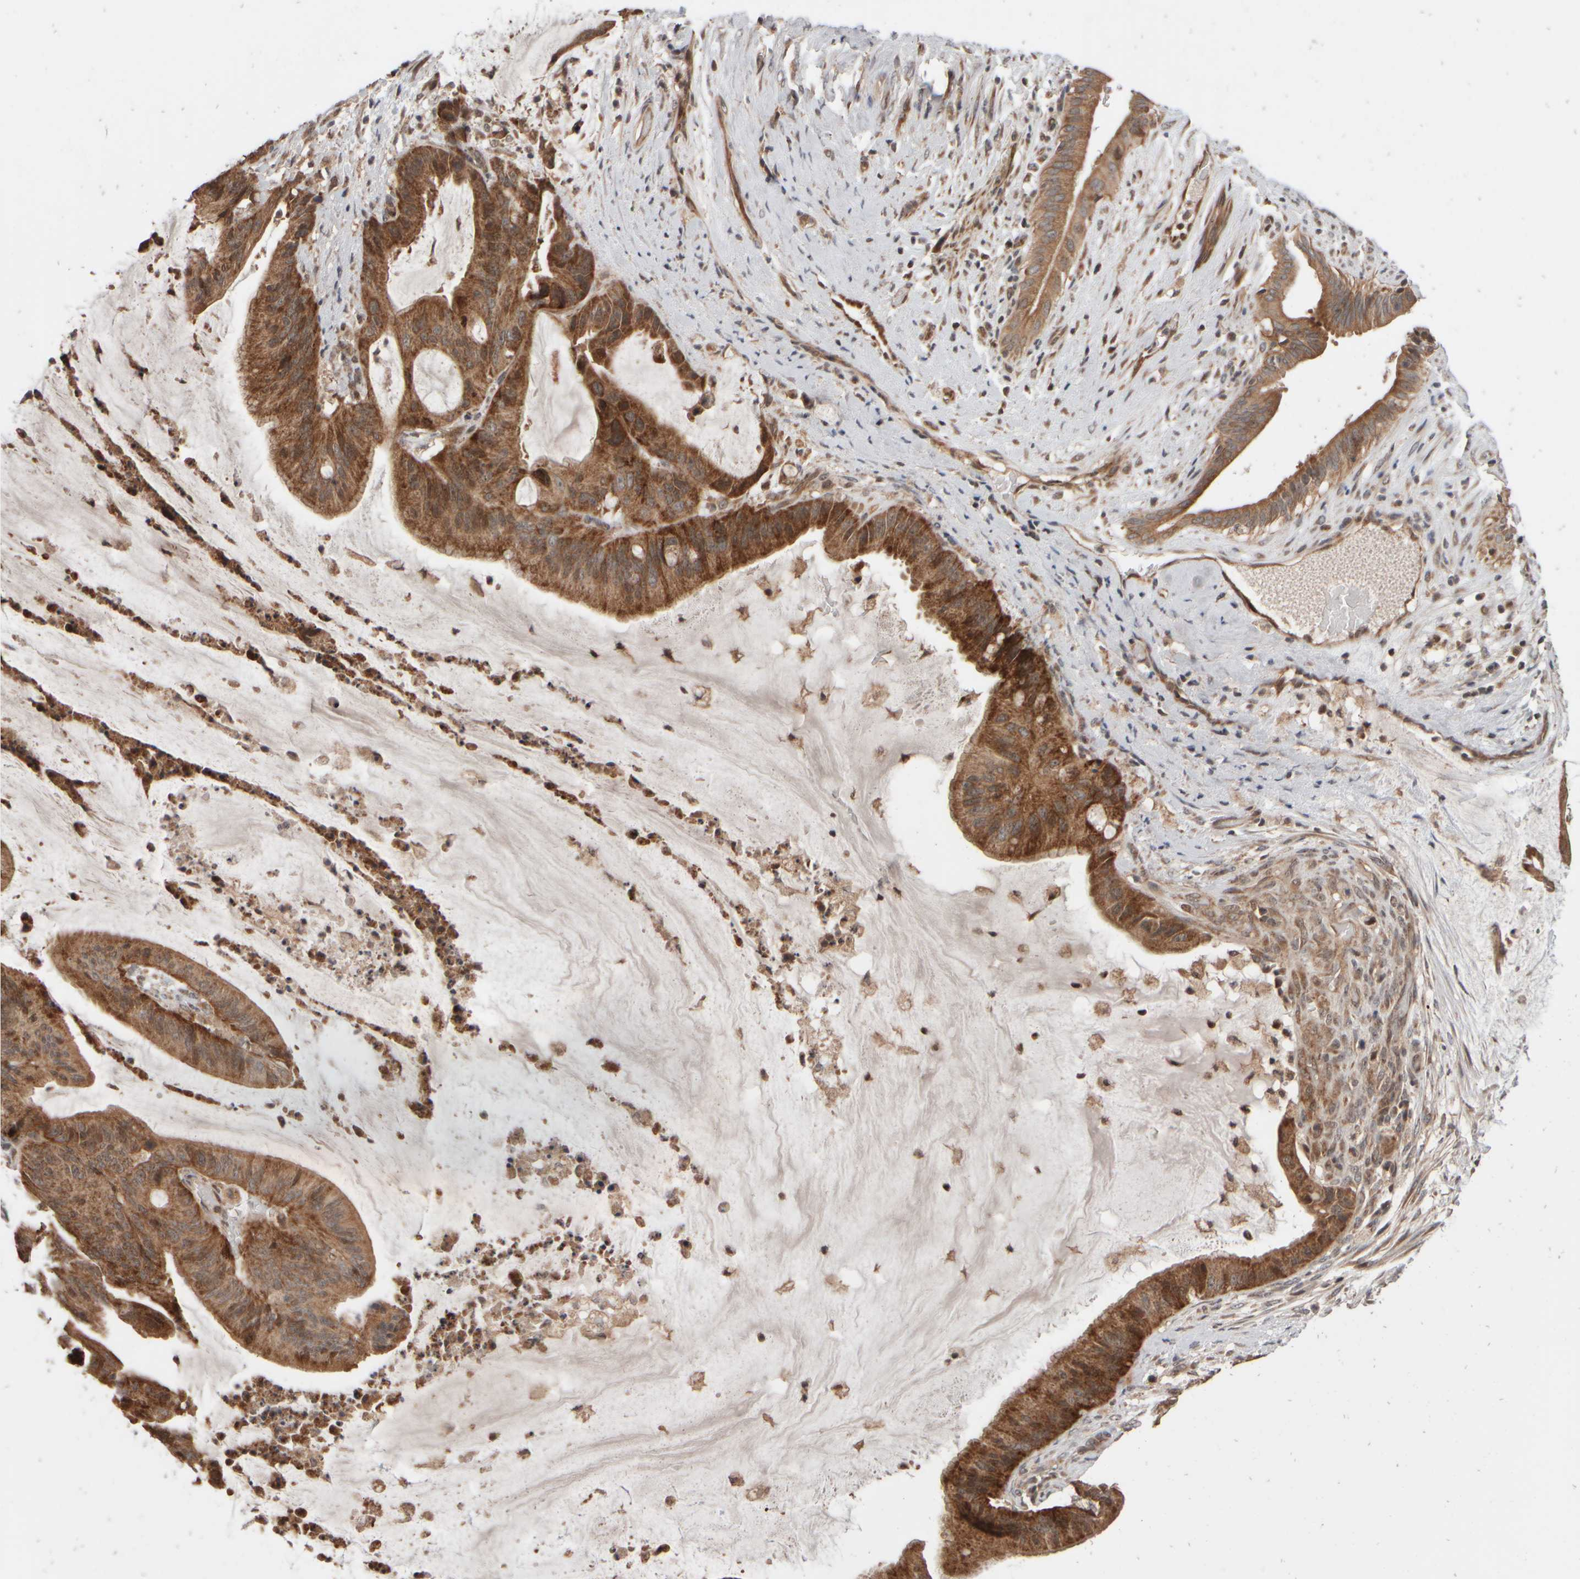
{"staining": {"intensity": "moderate", "quantity": ">75%", "location": "cytoplasmic/membranous,nuclear"}, "tissue": "liver cancer", "cell_type": "Tumor cells", "image_type": "cancer", "snomed": [{"axis": "morphology", "description": "Normal tissue, NOS"}, {"axis": "morphology", "description": "Cholangiocarcinoma"}, {"axis": "topography", "description": "Liver"}, {"axis": "topography", "description": "Peripheral nerve tissue"}], "caption": "Immunohistochemistry (IHC) of human liver cholangiocarcinoma displays medium levels of moderate cytoplasmic/membranous and nuclear expression in about >75% of tumor cells. Nuclei are stained in blue.", "gene": "ABHD11", "patient": {"sex": "female", "age": 73}}